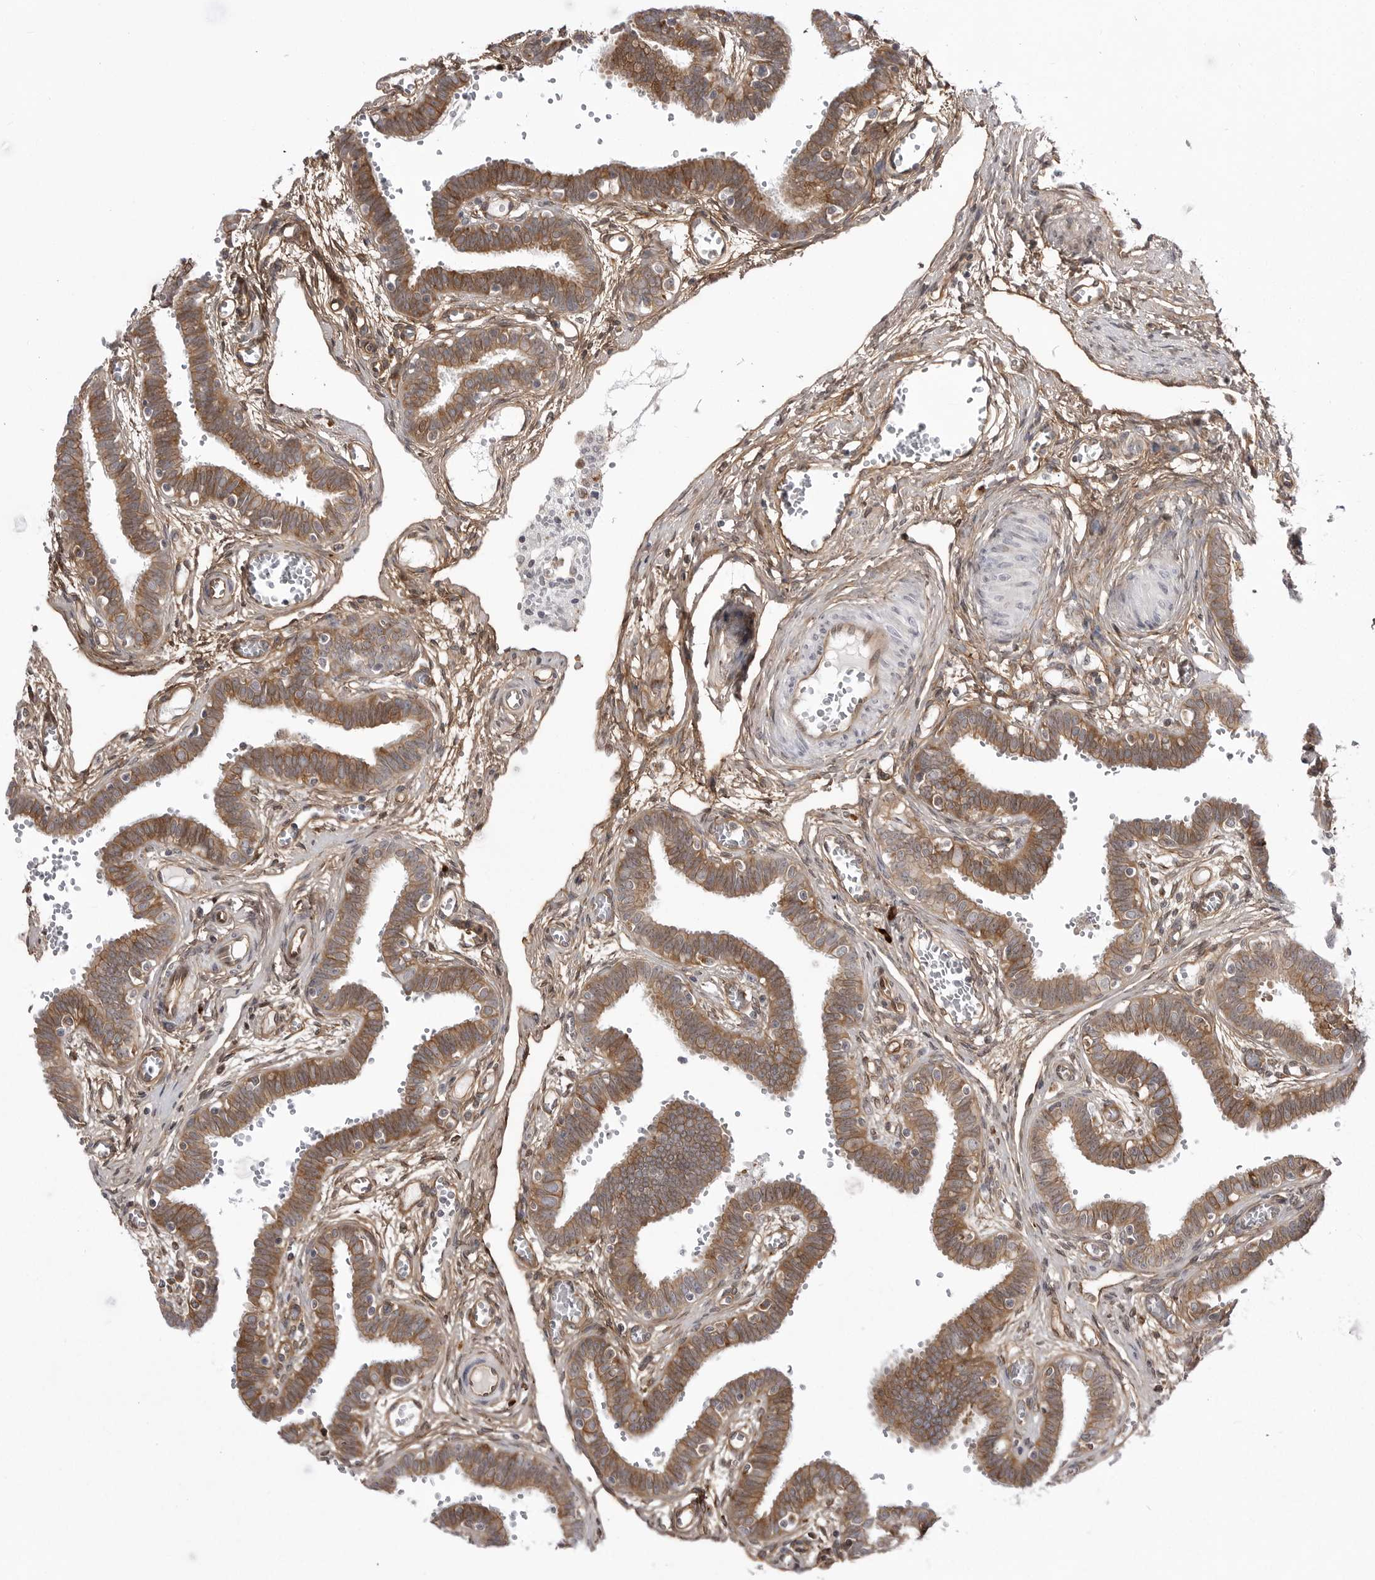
{"staining": {"intensity": "moderate", "quantity": ">75%", "location": "cytoplasmic/membranous"}, "tissue": "fallopian tube", "cell_type": "Glandular cells", "image_type": "normal", "snomed": [{"axis": "morphology", "description": "Normal tissue, NOS"}, {"axis": "topography", "description": "Fallopian tube"}, {"axis": "topography", "description": "Placenta"}], "caption": "Immunohistochemistry image of benign fallopian tube: fallopian tube stained using IHC displays medium levels of moderate protein expression localized specifically in the cytoplasmic/membranous of glandular cells, appearing as a cytoplasmic/membranous brown color.", "gene": "ARL5A", "patient": {"sex": "female", "age": 32}}